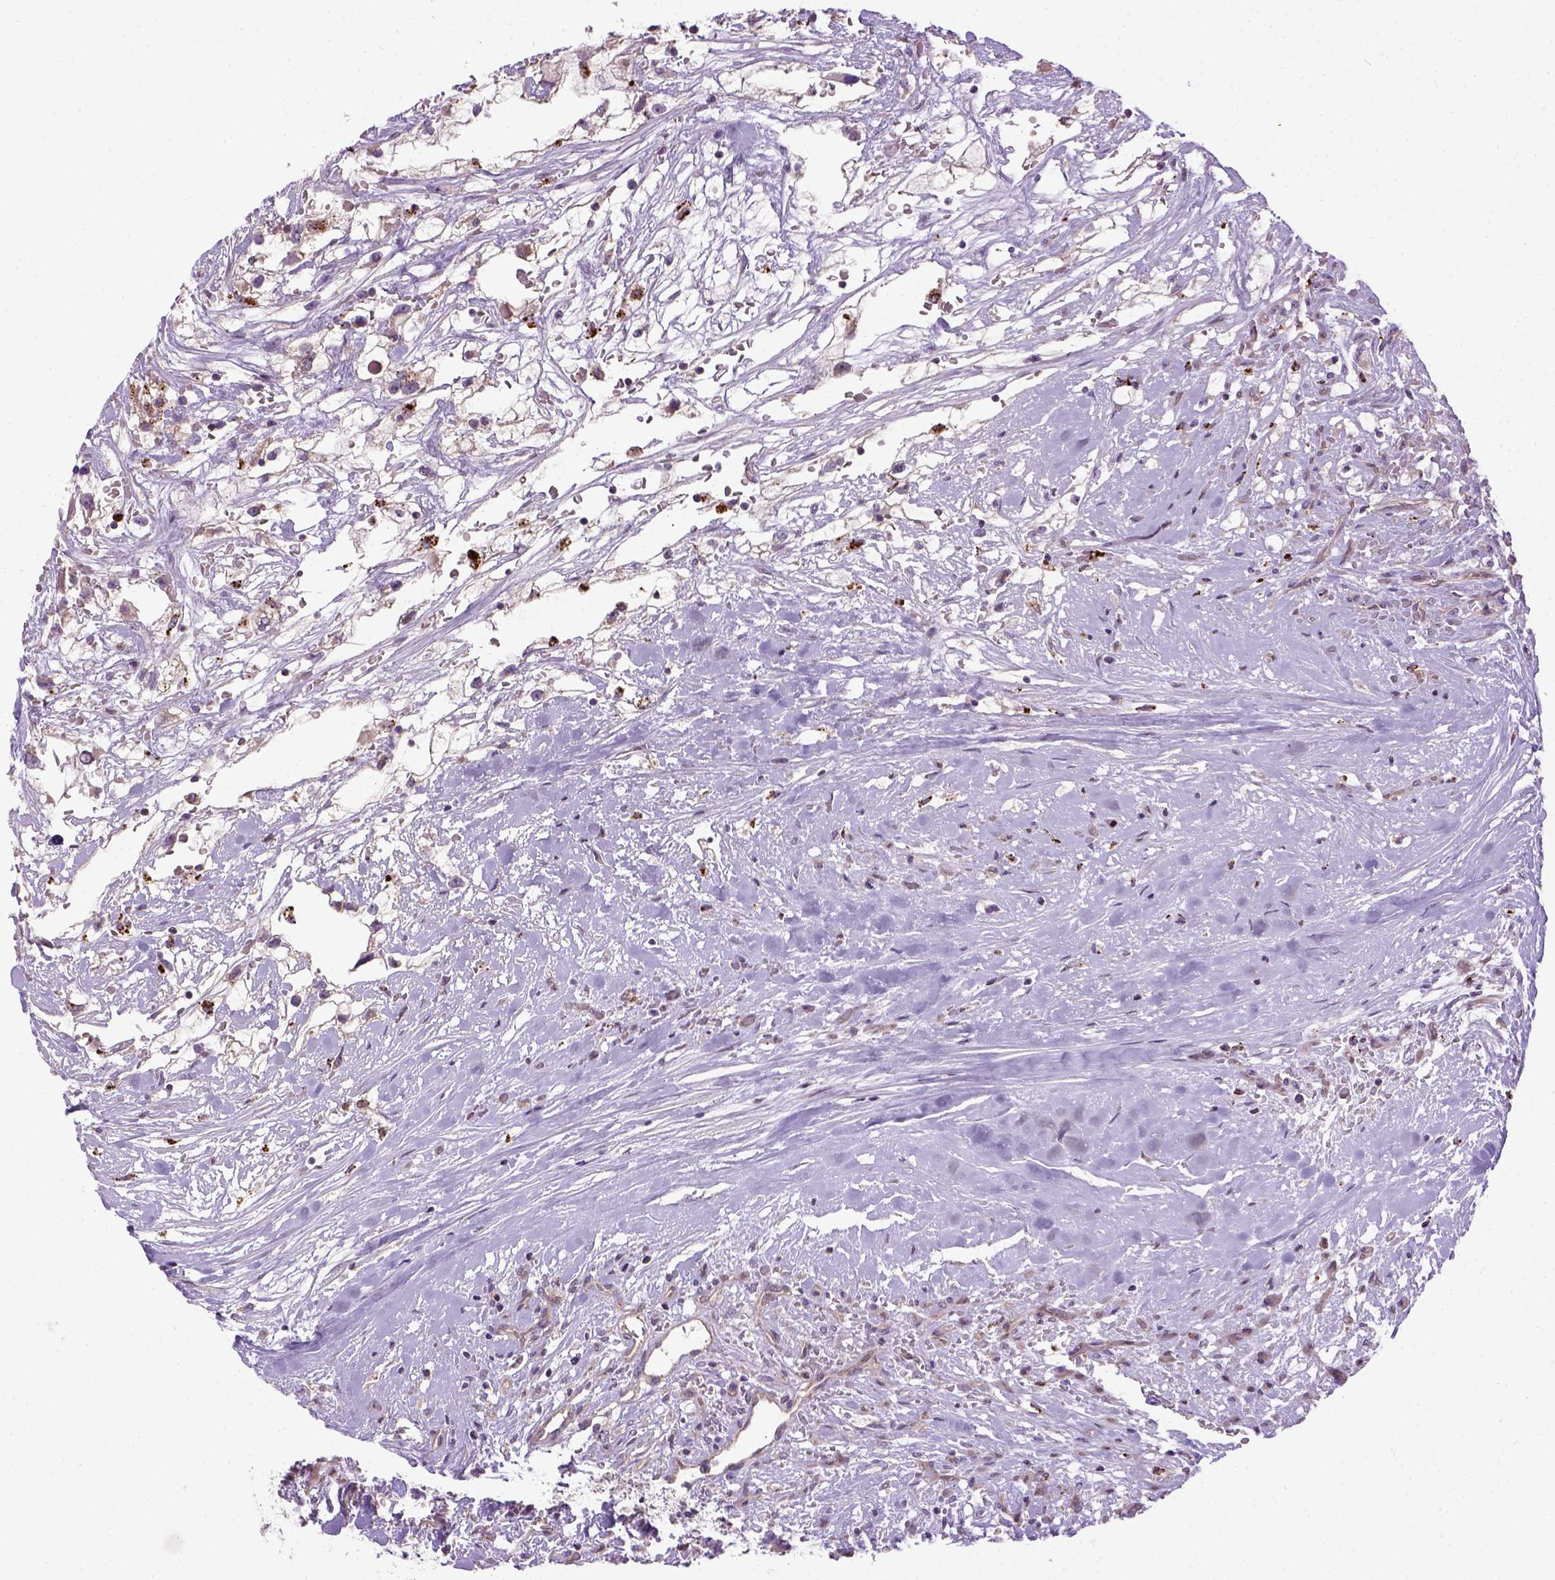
{"staining": {"intensity": "negative", "quantity": "none", "location": "none"}, "tissue": "renal cancer", "cell_type": "Tumor cells", "image_type": "cancer", "snomed": [{"axis": "morphology", "description": "Adenocarcinoma, NOS"}, {"axis": "topography", "description": "Kidney"}], "caption": "Tumor cells show no significant protein staining in renal cancer (adenocarcinoma). (DAB immunohistochemistry (IHC), high magnification).", "gene": "KAZN", "patient": {"sex": "male", "age": 59}}